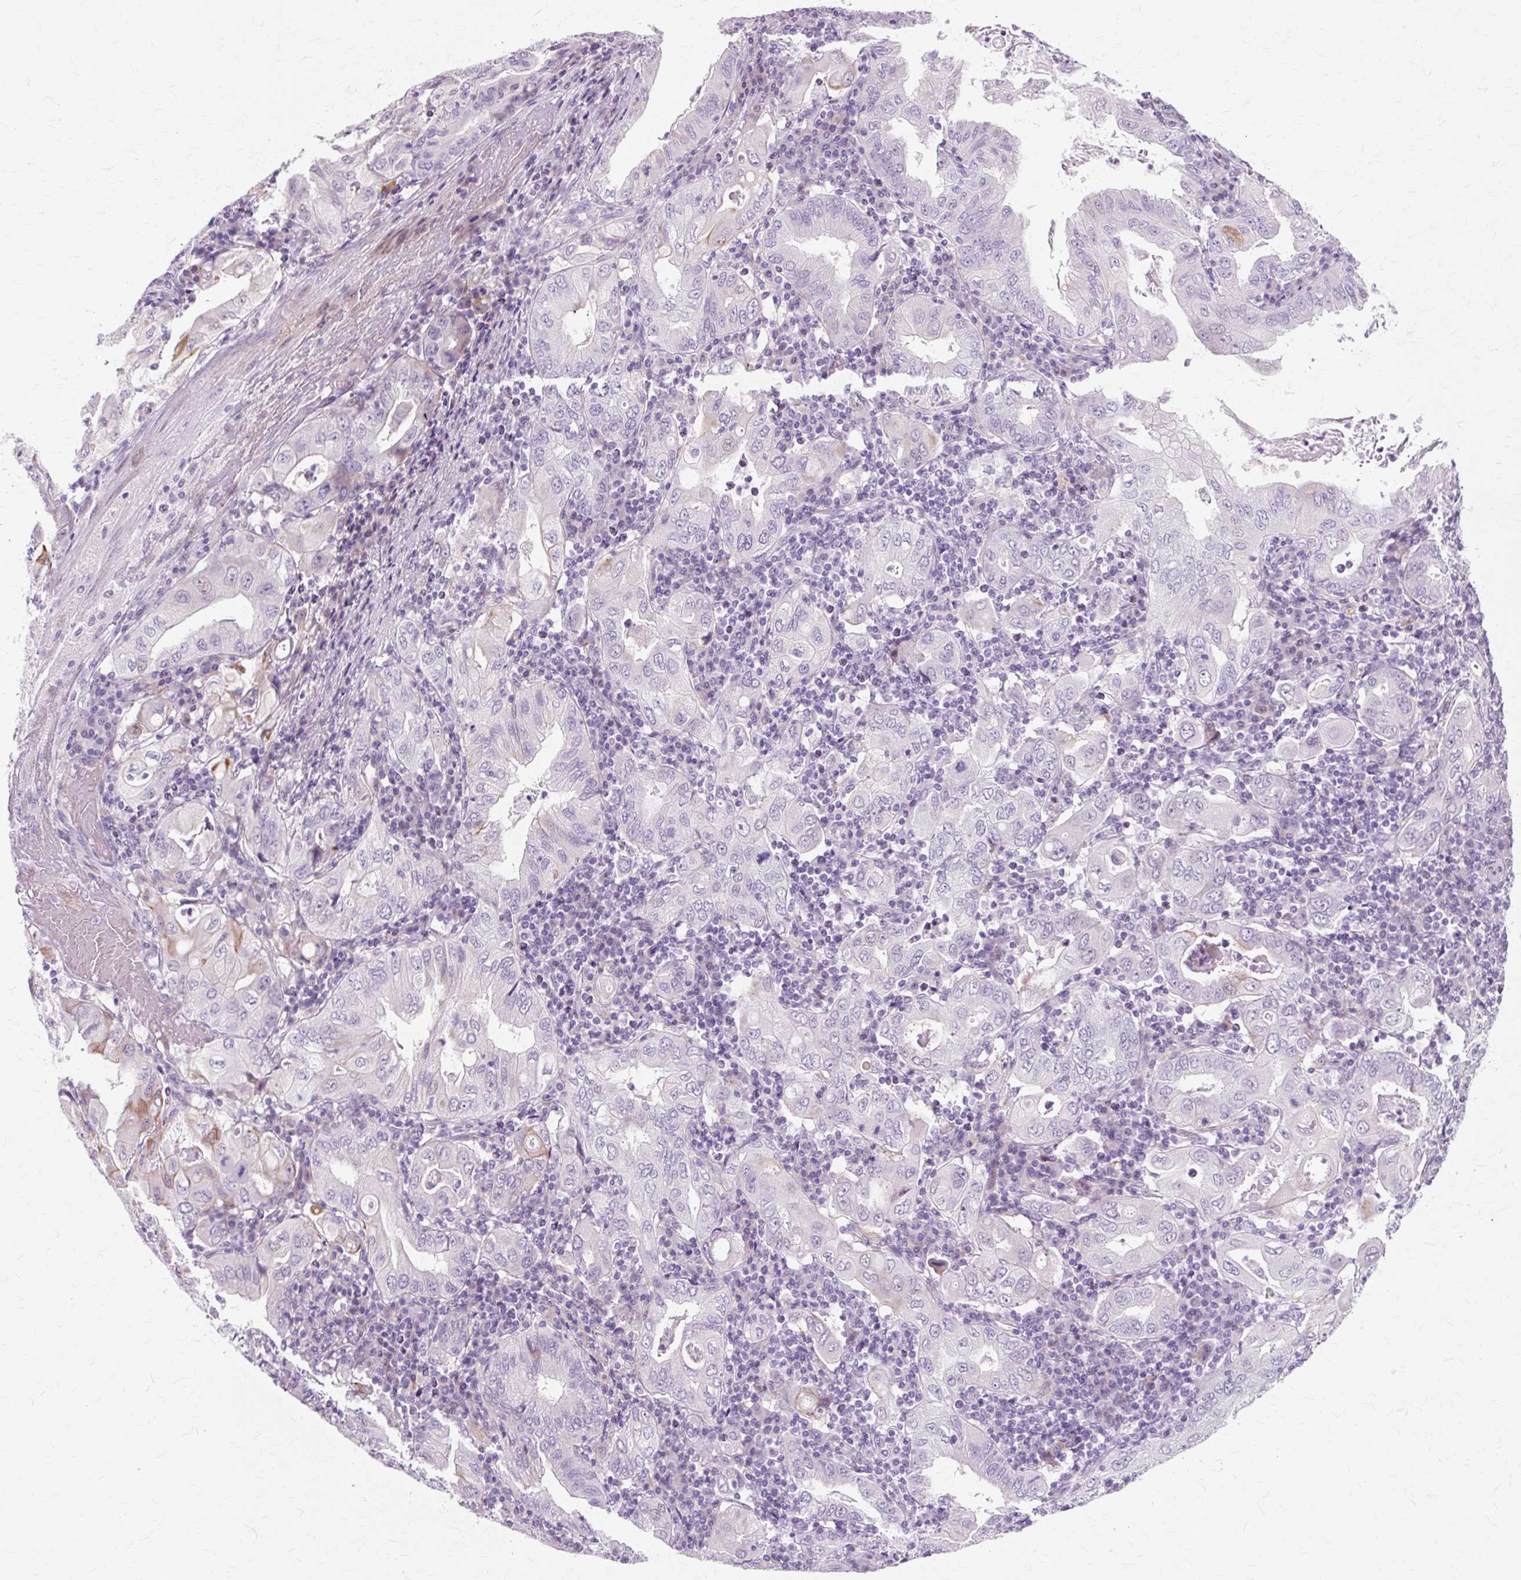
{"staining": {"intensity": "negative", "quantity": "none", "location": "none"}, "tissue": "stomach cancer", "cell_type": "Tumor cells", "image_type": "cancer", "snomed": [{"axis": "morphology", "description": "Normal tissue, NOS"}, {"axis": "morphology", "description": "Adenocarcinoma, NOS"}, {"axis": "topography", "description": "Esophagus"}, {"axis": "topography", "description": "Stomach, upper"}, {"axis": "topography", "description": "Peripheral nerve tissue"}], "caption": "Immunohistochemistry (IHC) image of neoplastic tissue: stomach adenocarcinoma stained with DAB demonstrates no significant protein positivity in tumor cells.", "gene": "IRX2", "patient": {"sex": "male", "age": 62}}